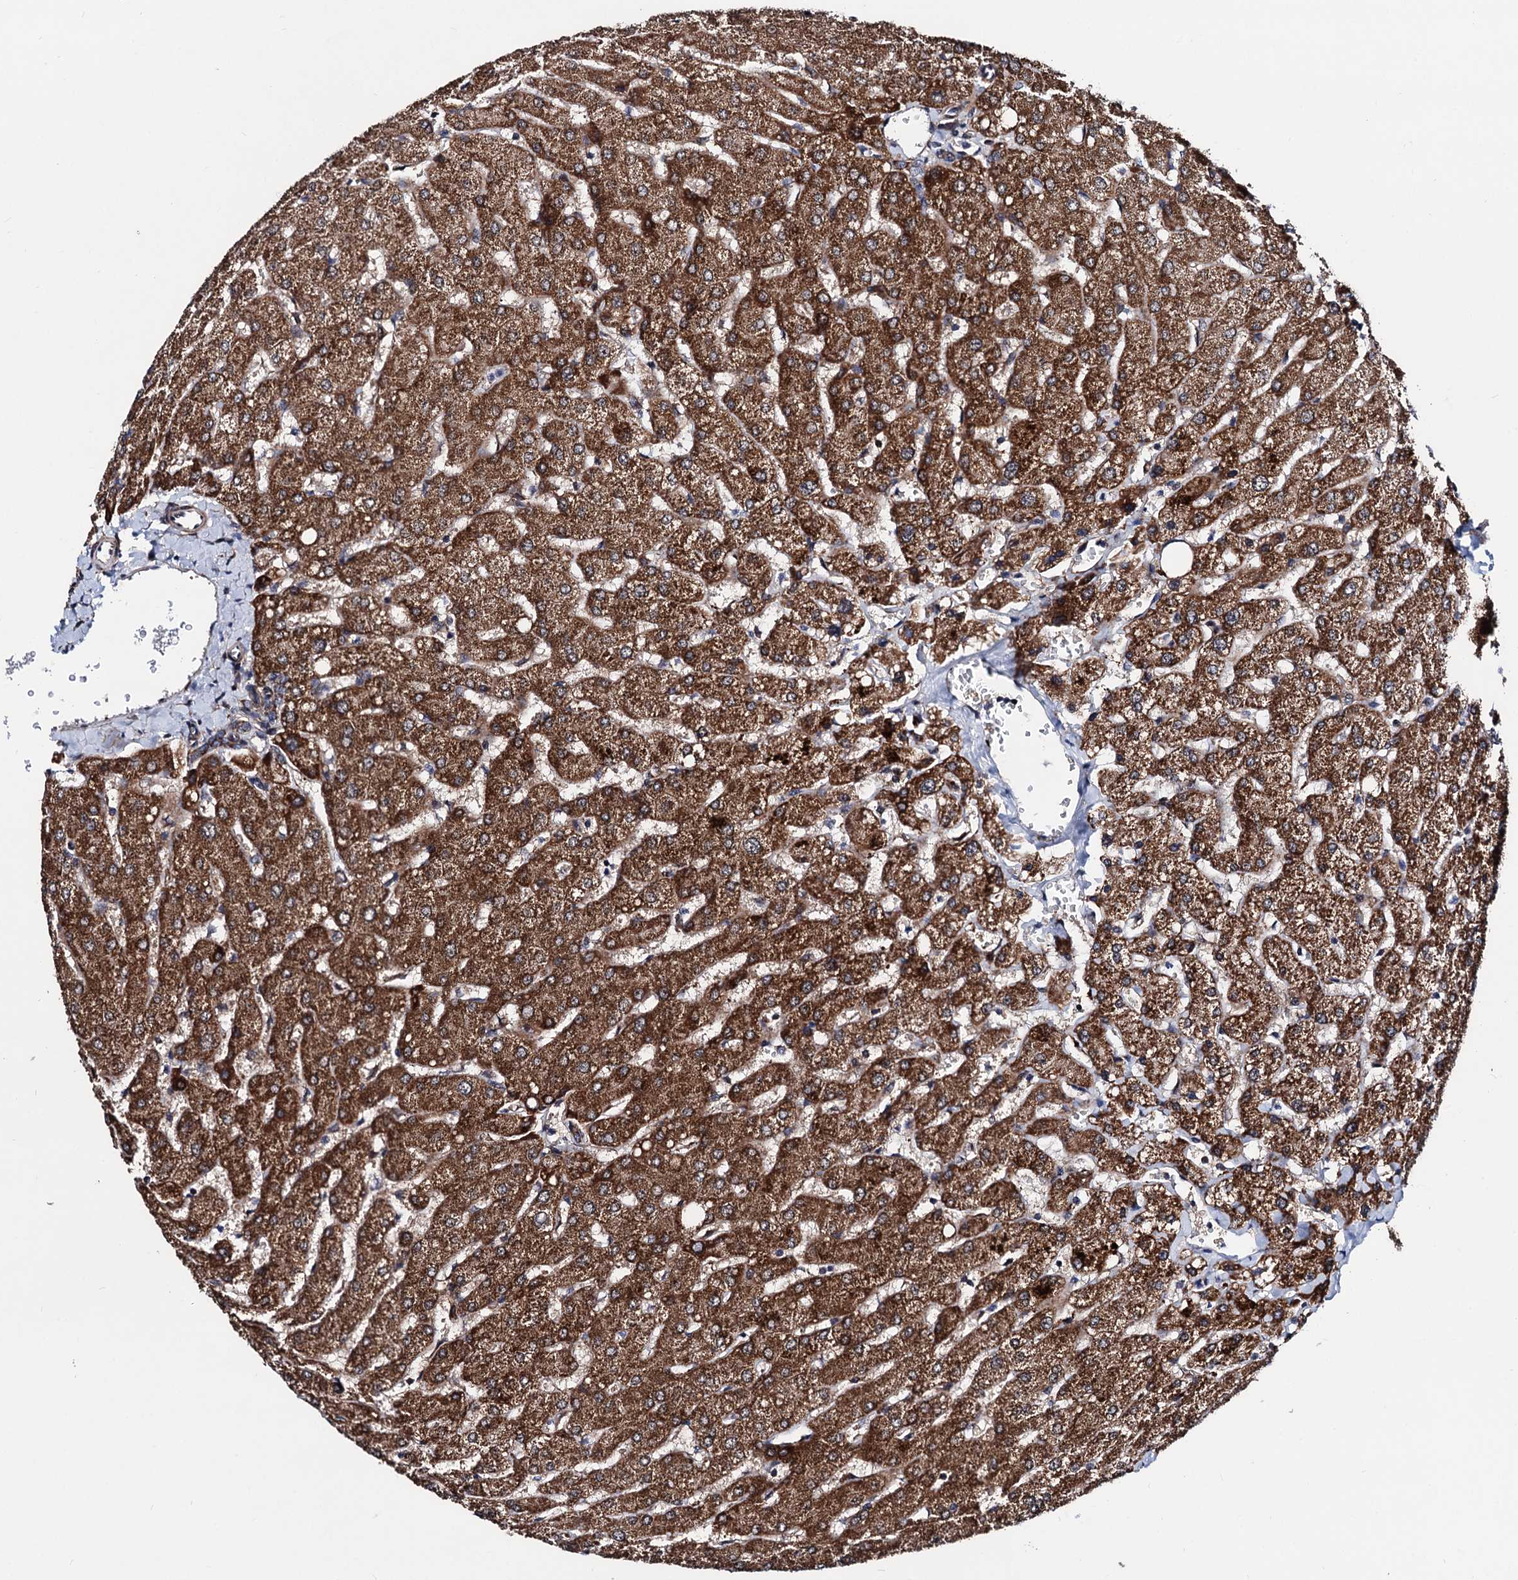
{"staining": {"intensity": "moderate", "quantity": ">75%", "location": "cytoplasmic/membranous"}, "tissue": "liver", "cell_type": "Cholangiocytes", "image_type": "normal", "snomed": [{"axis": "morphology", "description": "Normal tissue, NOS"}, {"axis": "topography", "description": "Liver"}], "caption": "Immunohistochemical staining of normal human liver exhibits >75% levels of moderate cytoplasmic/membranous protein positivity in about >75% of cholangiocytes. Using DAB (3,3'-diaminobenzidine) (brown) and hematoxylin (blue) stains, captured at high magnification using brightfield microscopy.", "gene": "COA4", "patient": {"sex": "male", "age": 55}}